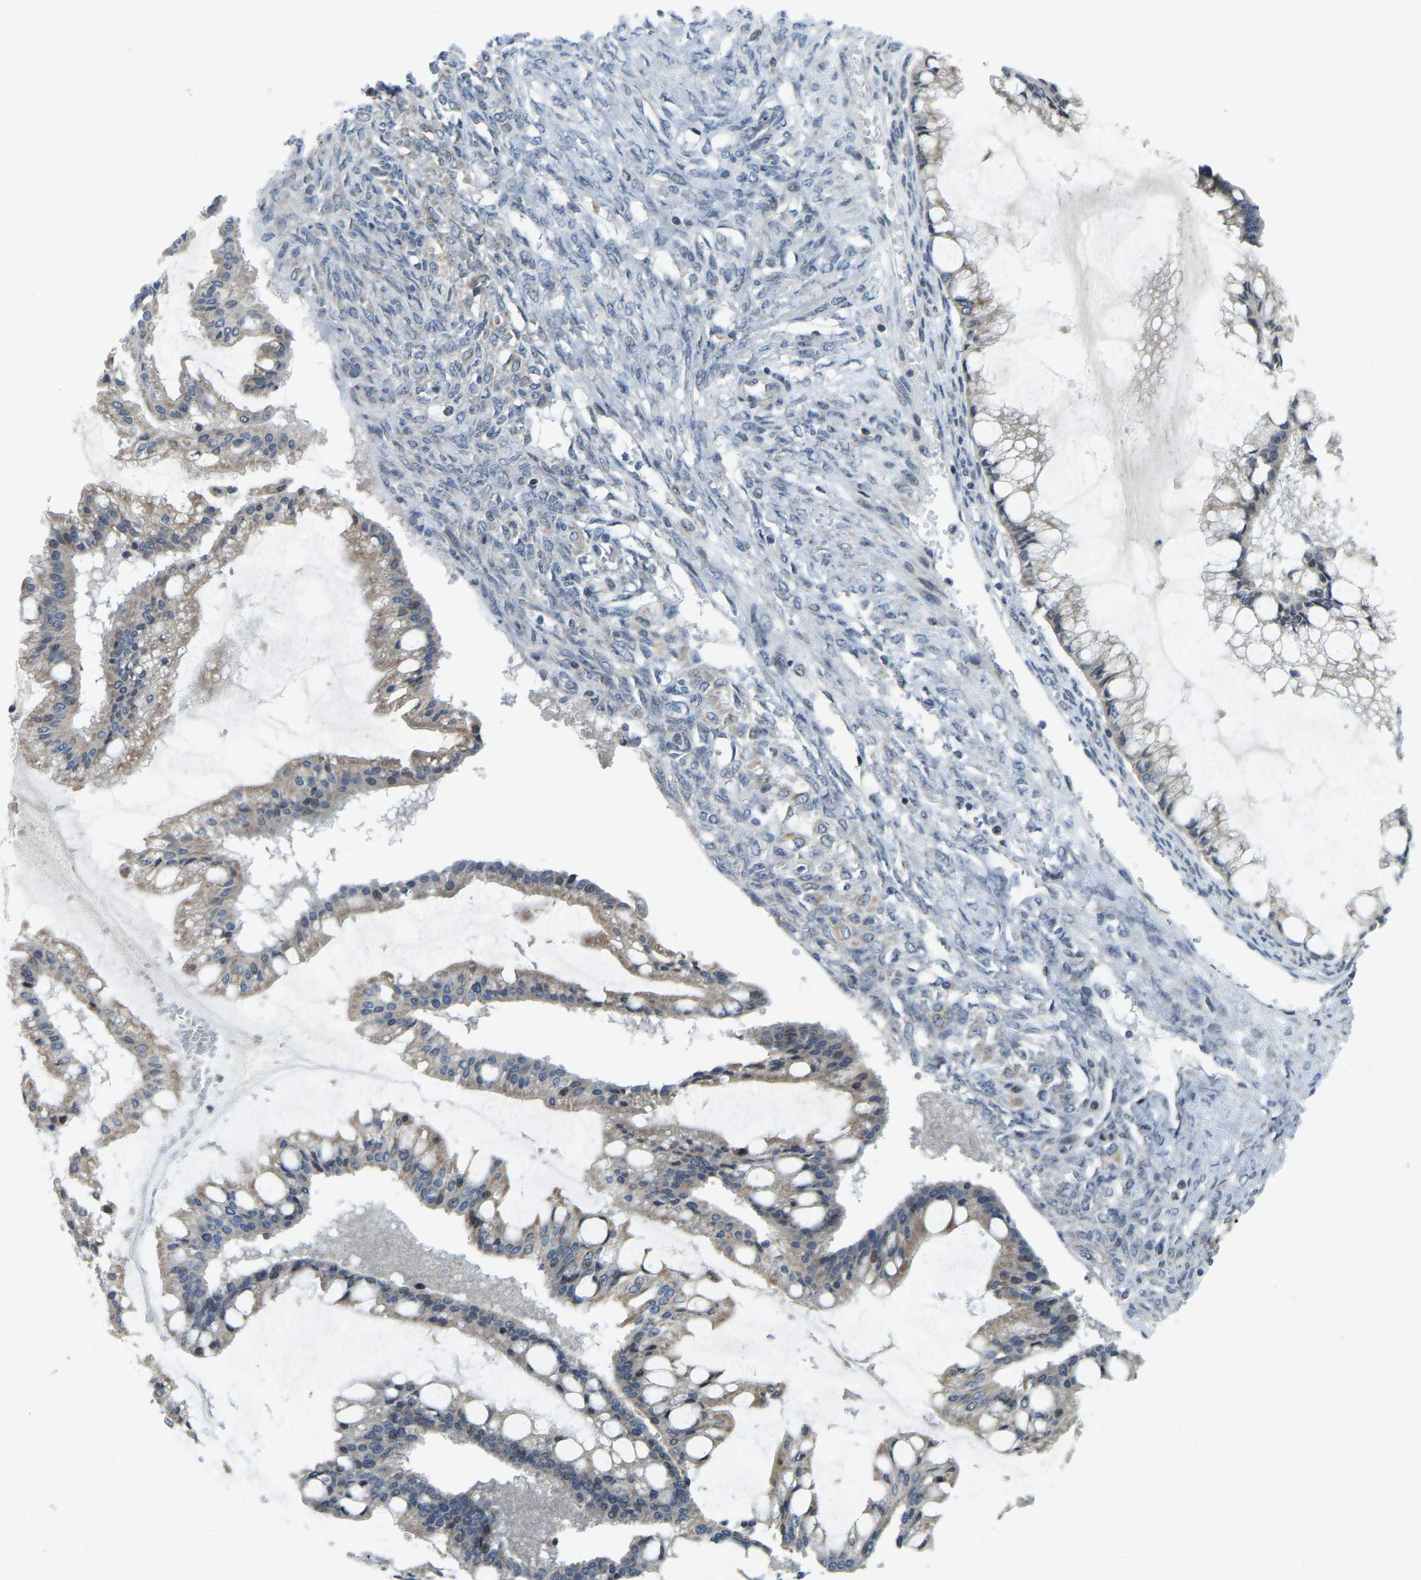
{"staining": {"intensity": "weak", "quantity": ">75%", "location": "cytoplasmic/membranous"}, "tissue": "ovarian cancer", "cell_type": "Tumor cells", "image_type": "cancer", "snomed": [{"axis": "morphology", "description": "Cystadenocarcinoma, mucinous, NOS"}, {"axis": "topography", "description": "Ovary"}], "caption": "Protein analysis of mucinous cystadenocarcinoma (ovarian) tissue reveals weak cytoplasmic/membranous staining in about >75% of tumor cells. Ihc stains the protein in brown and the nuclei are stained blue.", "gene": "PARL", "patient": {"sex": "female", "age": 73}}